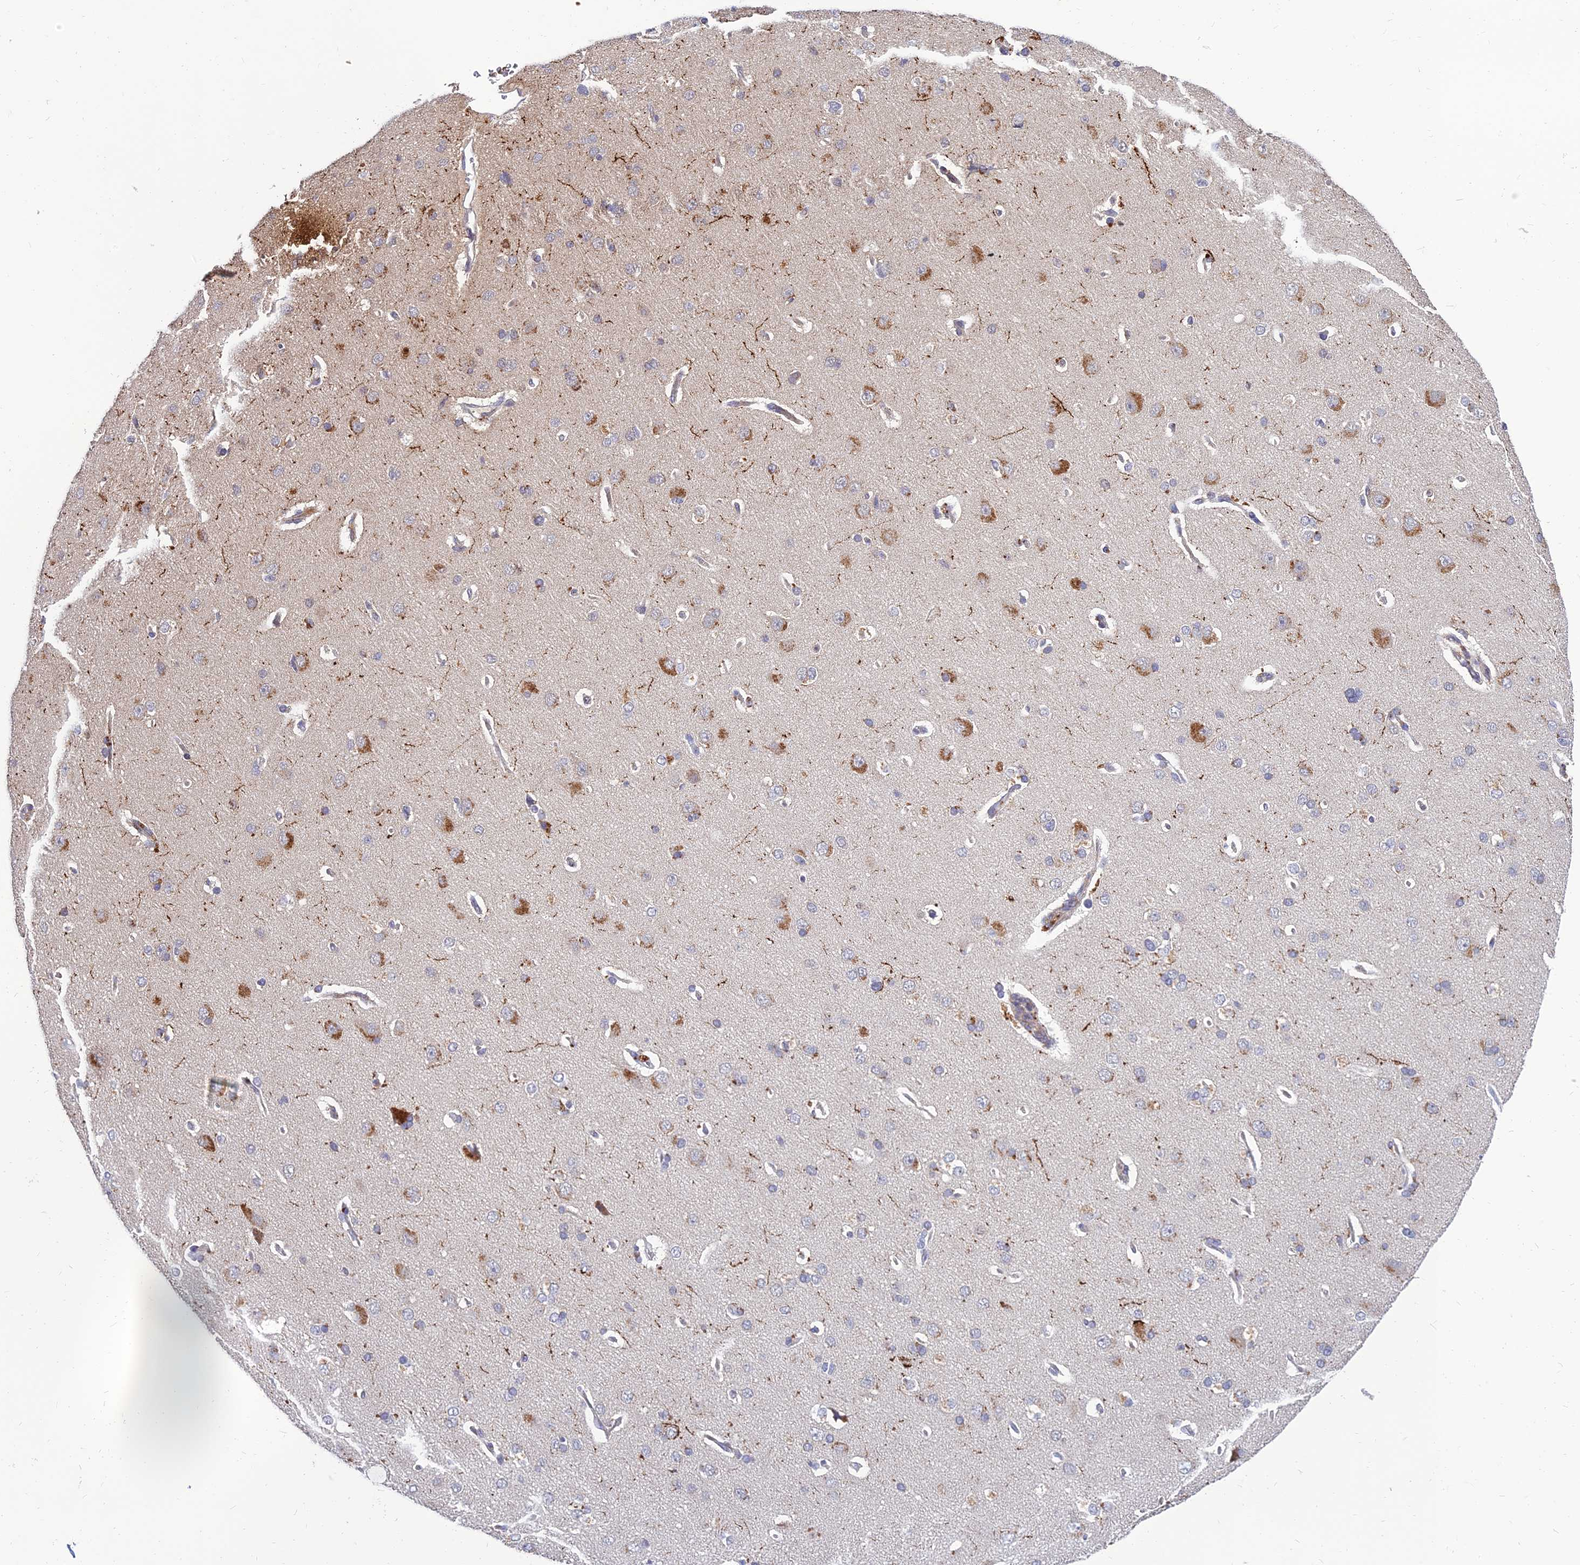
{"staining": {"intensity": "weak", "quantity": "25%-75%", "location": "cytoplasmic/membranous"}, "tissue": "cerebral cortex", "cell_type": "Endothelial cells", "image_type": "normal", "snomed": [{"axis": "morphology", "description": "Normal tissue, NOS"}, {"axis": "topography", "description": "Cerebral cortex"}], "caption": "Immunohistochemical staining of unremarkable cerebral cortex reveals weak cytoplasmic/membranous protein positivity in about 25%-75% of endothelial cells.", "gene": "NPY", "patient": {"sex": "male", "age": 62}}